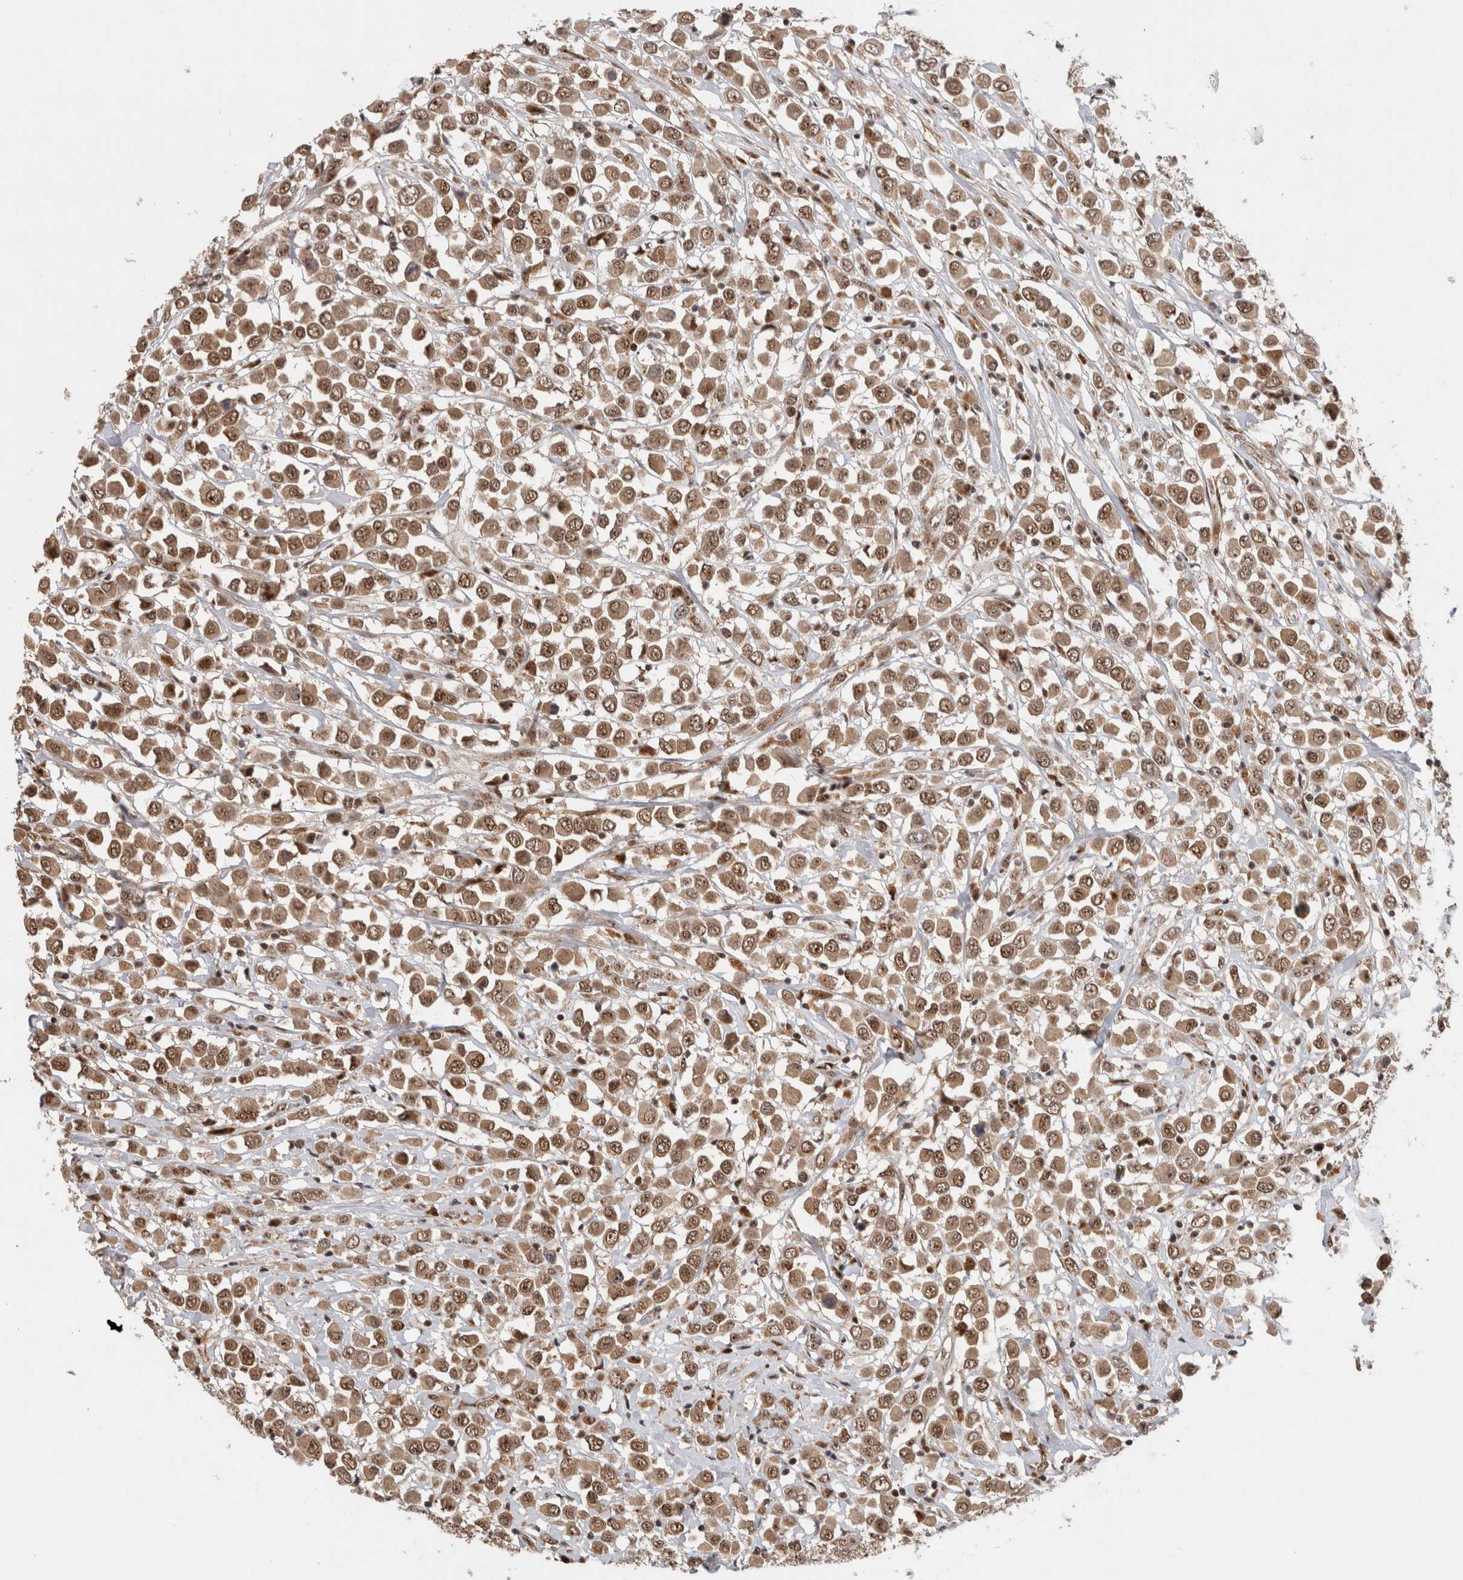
{"staining": {"intensity": "moderate", "quantity": ">75%", "location": "cytoplasmic/membranous,nuclear"}, "tissue": "breast cancer", "cell_type": "Tumor cells", "image_type": "cancer", "snomed": [{"axis": "morphology", "description": "Duct carcinoma"}, {"axis": "topography", "description": "Breast"}], "caption": "DAB (3,3'-diaminobenzidine) immunohistochemical staining of breast invasive ductal carcinoma demonstrates moderate cytoplasmic/membranous and nuclear protein positivity in approximately >75% of tumor cells. (brown staining indicates protein expression, while blue staining denotes nuclei).", "gene": "MPHOSPH6", "patient": {"sex": "female", "age": 61}}